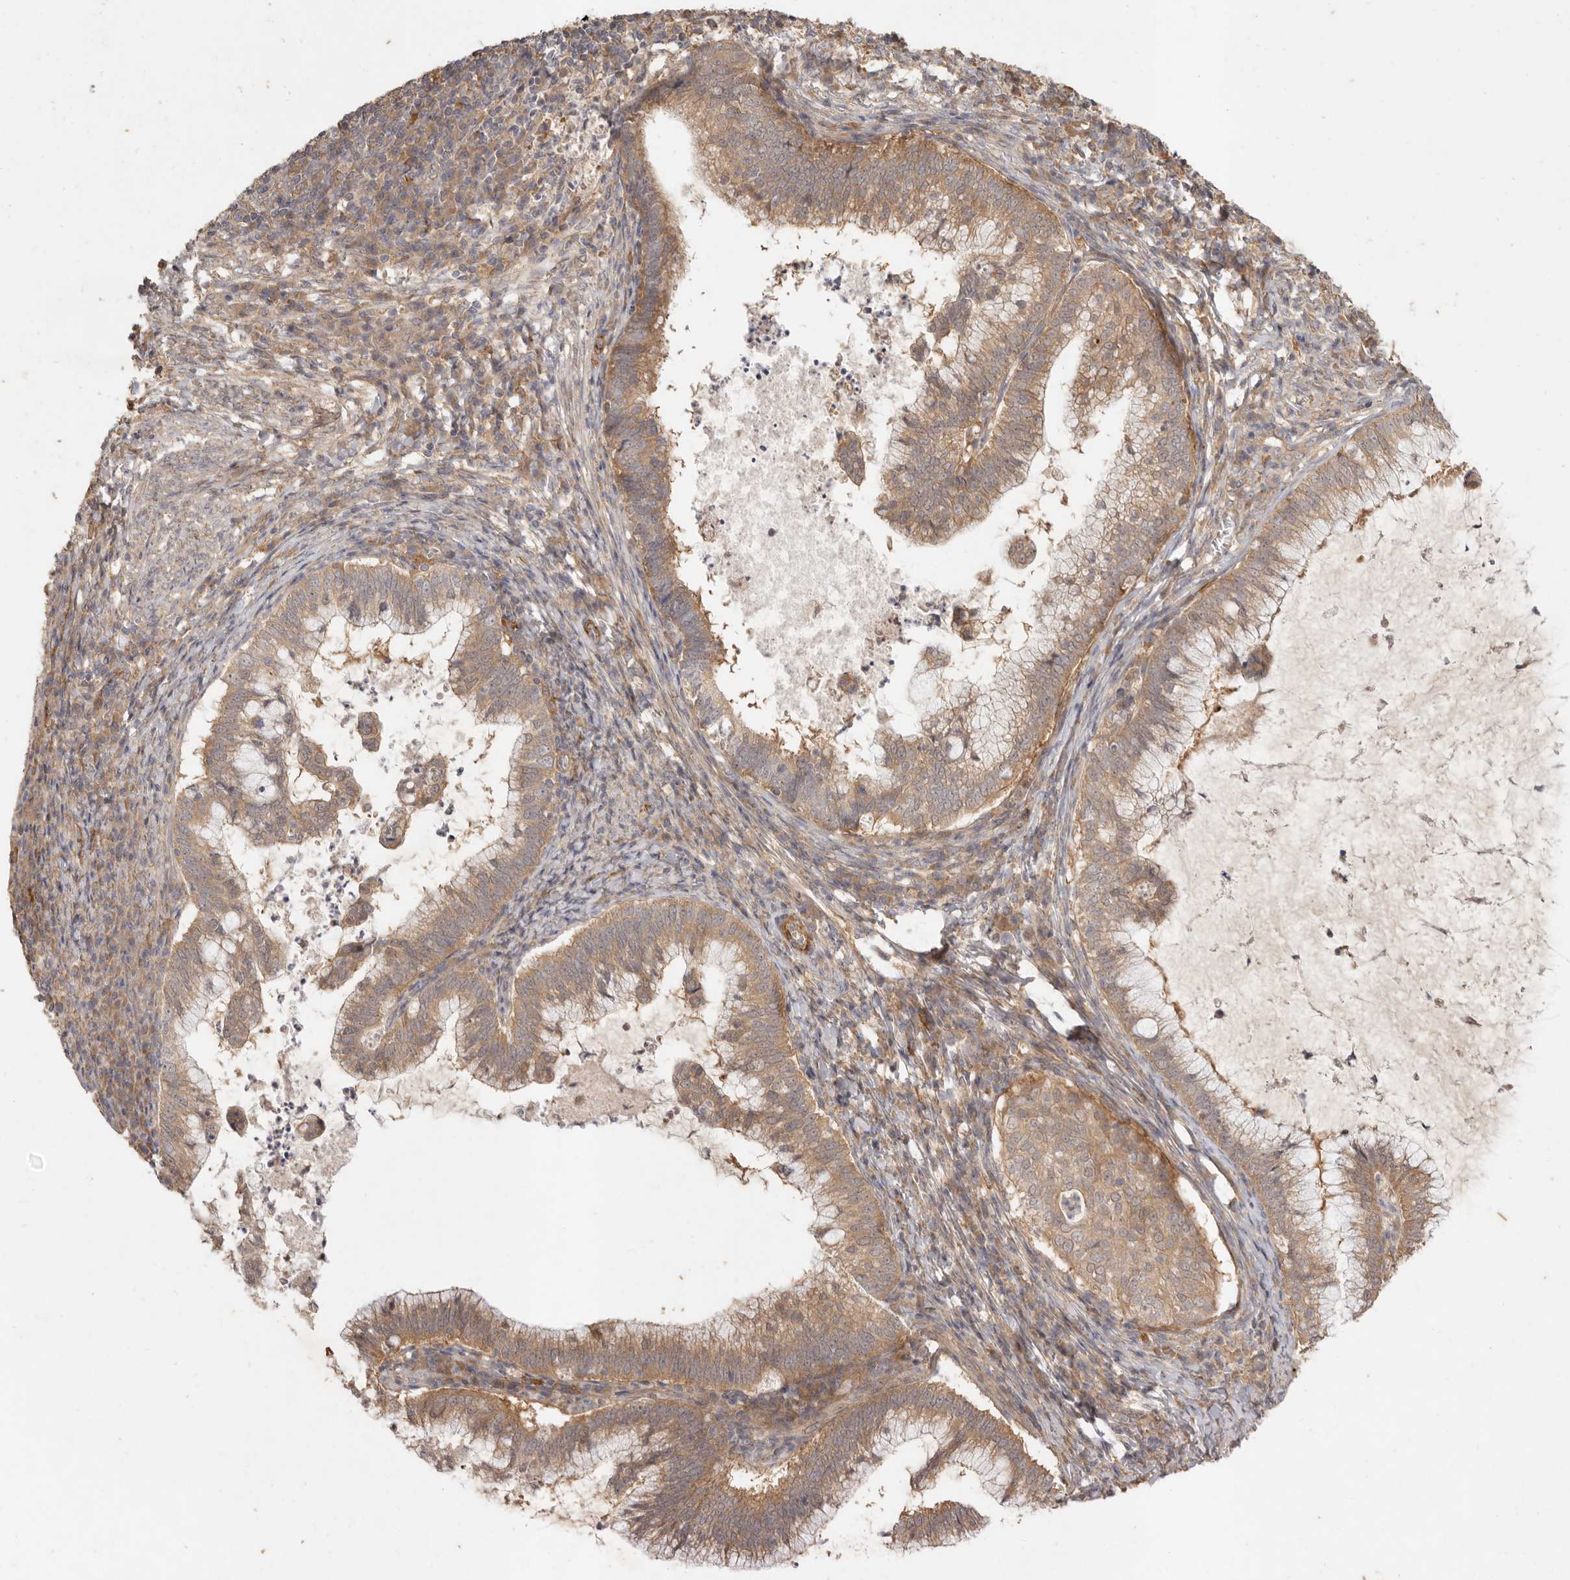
{"staining": {"intensity": "moderate", "quantity": ">75%", "location": "cytoplasmic/membranous"}, "tissue": "cervical cancer", "cell_type": "Tumor cells", "image_type": "cancer", "snomed": [{"axis": "morphology", "description": "Adenocarcinoma, NOS"}, {"axis": "topography", "description": "Cervix"}], "caption": "DAB immunohistochemical staining of human cervical cancer (adenocarcinoma) shows moderate cytoplasmic/membranous protein staining in about >75% of tumor cells.", "gene": "VIPR1", "patient": {"sex": "female", "age": 36}}